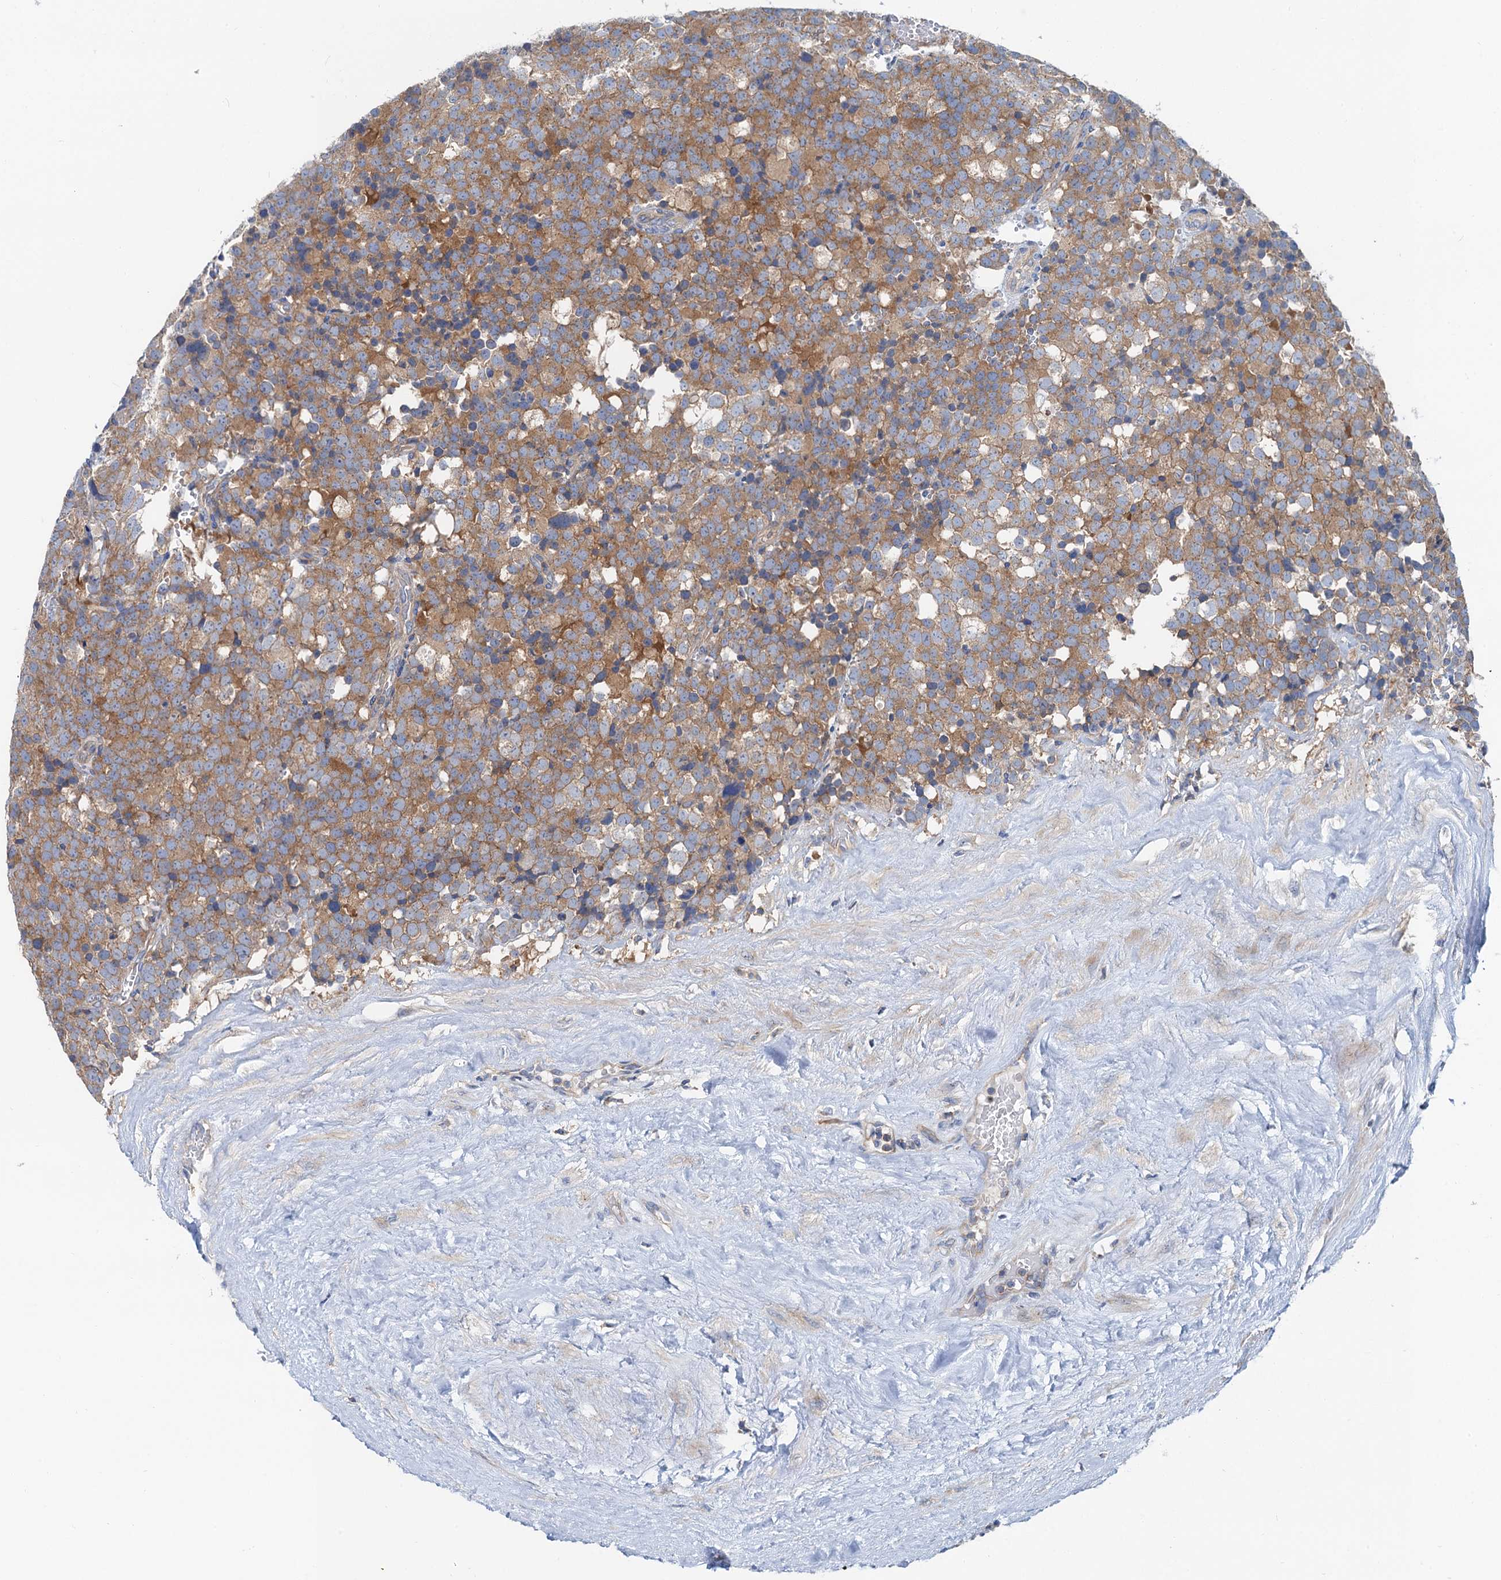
{"staining": {"intensity": "moderate", "quantity": ">75%", "location": "cytoplasmic/membranous"}, "tissue": "testis cancer", "cell_type": "Tumor cells", "image_type": "cancer", "snomed": [{"axis": "morphology", "description": "Seminoma, NOS"}, {"axis": "topography", "description": "Testis"}], "caption": "Testis cancer (seminoma) stained with a brown dye displays moderate cytoplasmic/membranous positive positivity in approximately >75% of tumor cells.", "gene": "ANKRD26", "patient": {"sex": "male", "age": 71}}